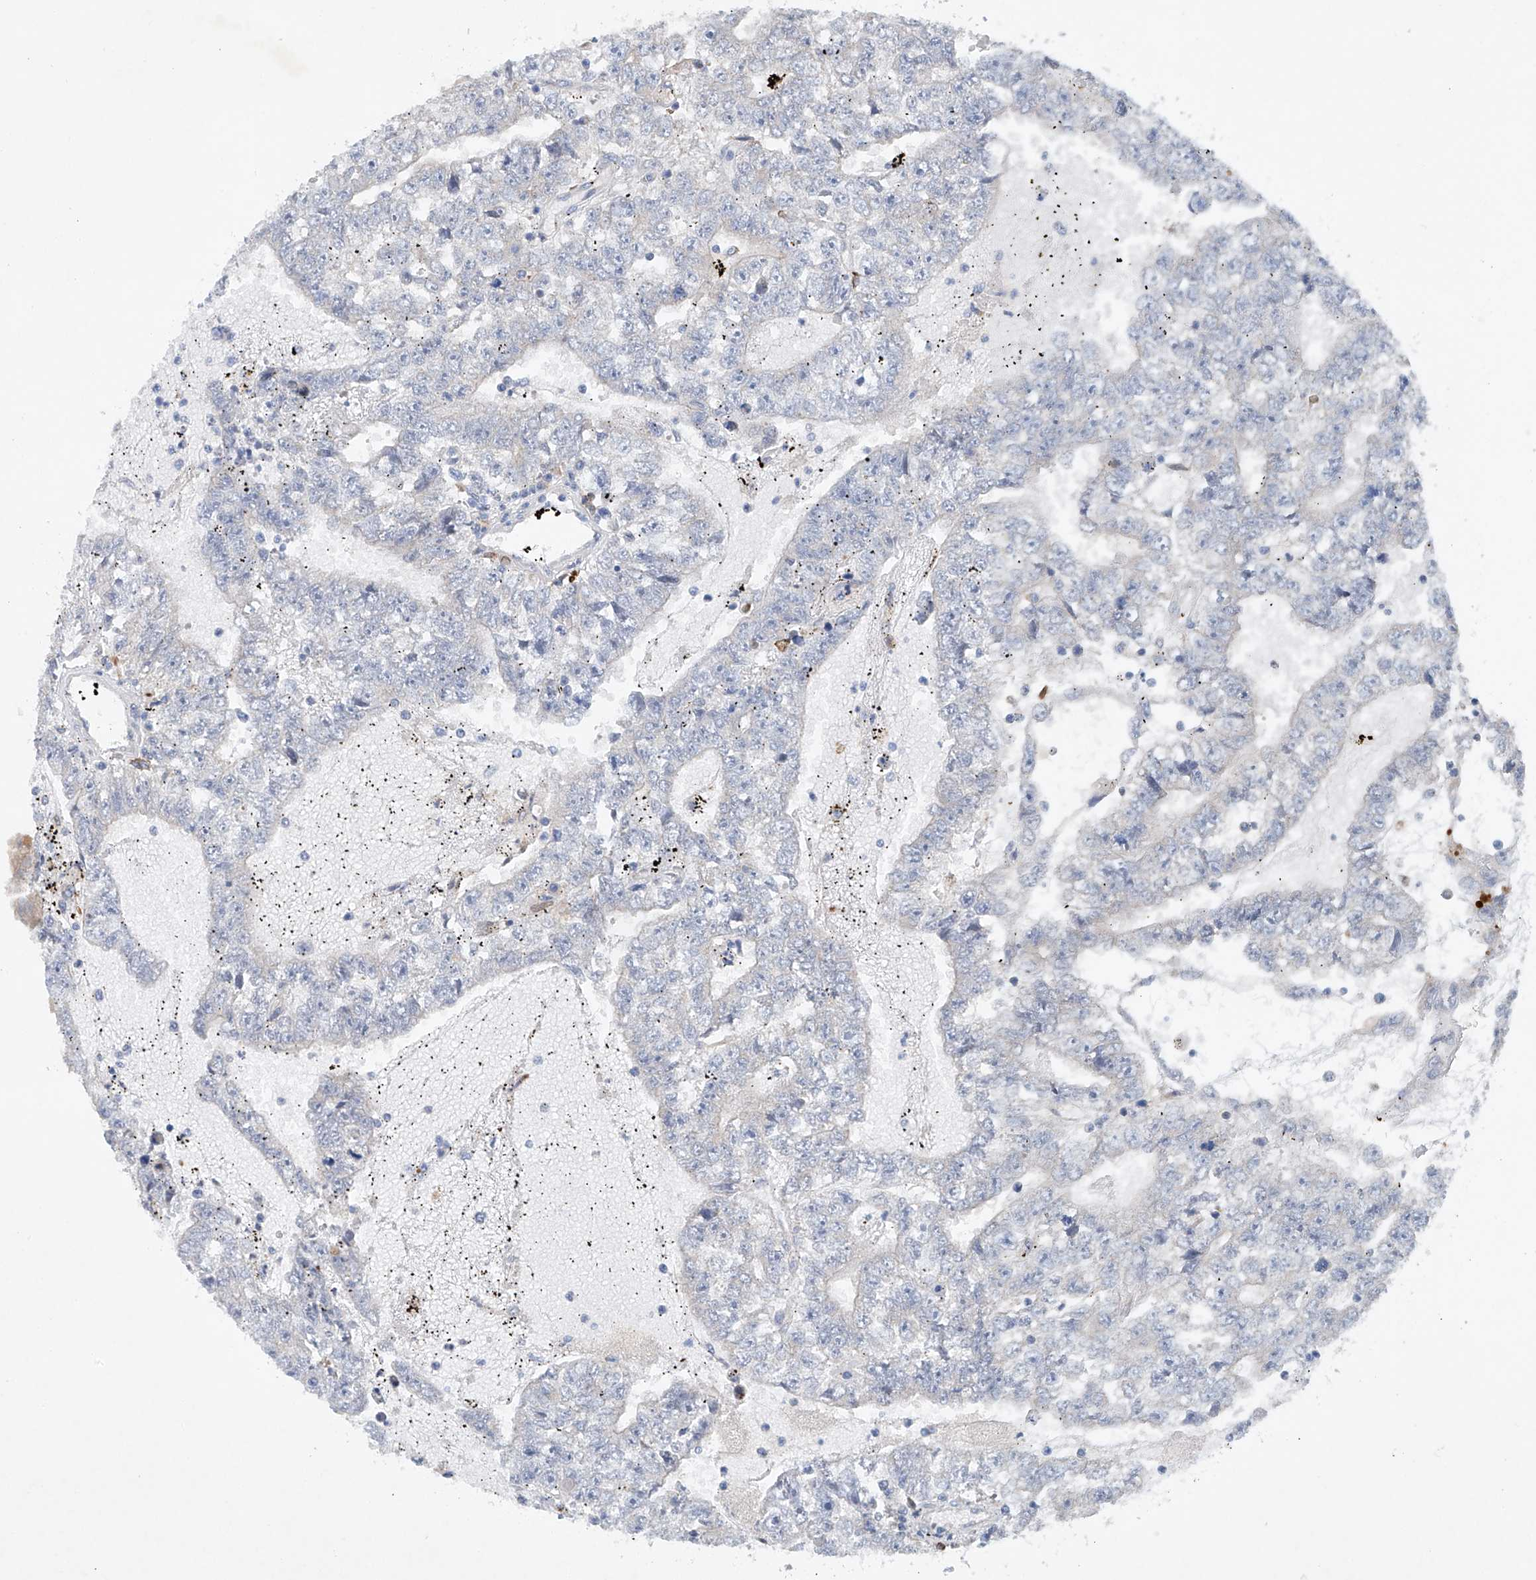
{"staining": {"intensity": "negative", "quantity": "none", "location": "none"}, "tissue": "testis cancer", "cell_type": "Tumor cells", "image_type": "cancer", "snomed": [{"axis": "morphology", "description": "Carcinoma, Embryonal, NOS"}, {"axis": "topography", "description": "Testis"}], "caption": "Histopathology image shows no protein expression in tumor cells of testis embryonal carcinoma tissue.", "gene": "CEP85L", "patient": {"sex": "male", "age": 25}}